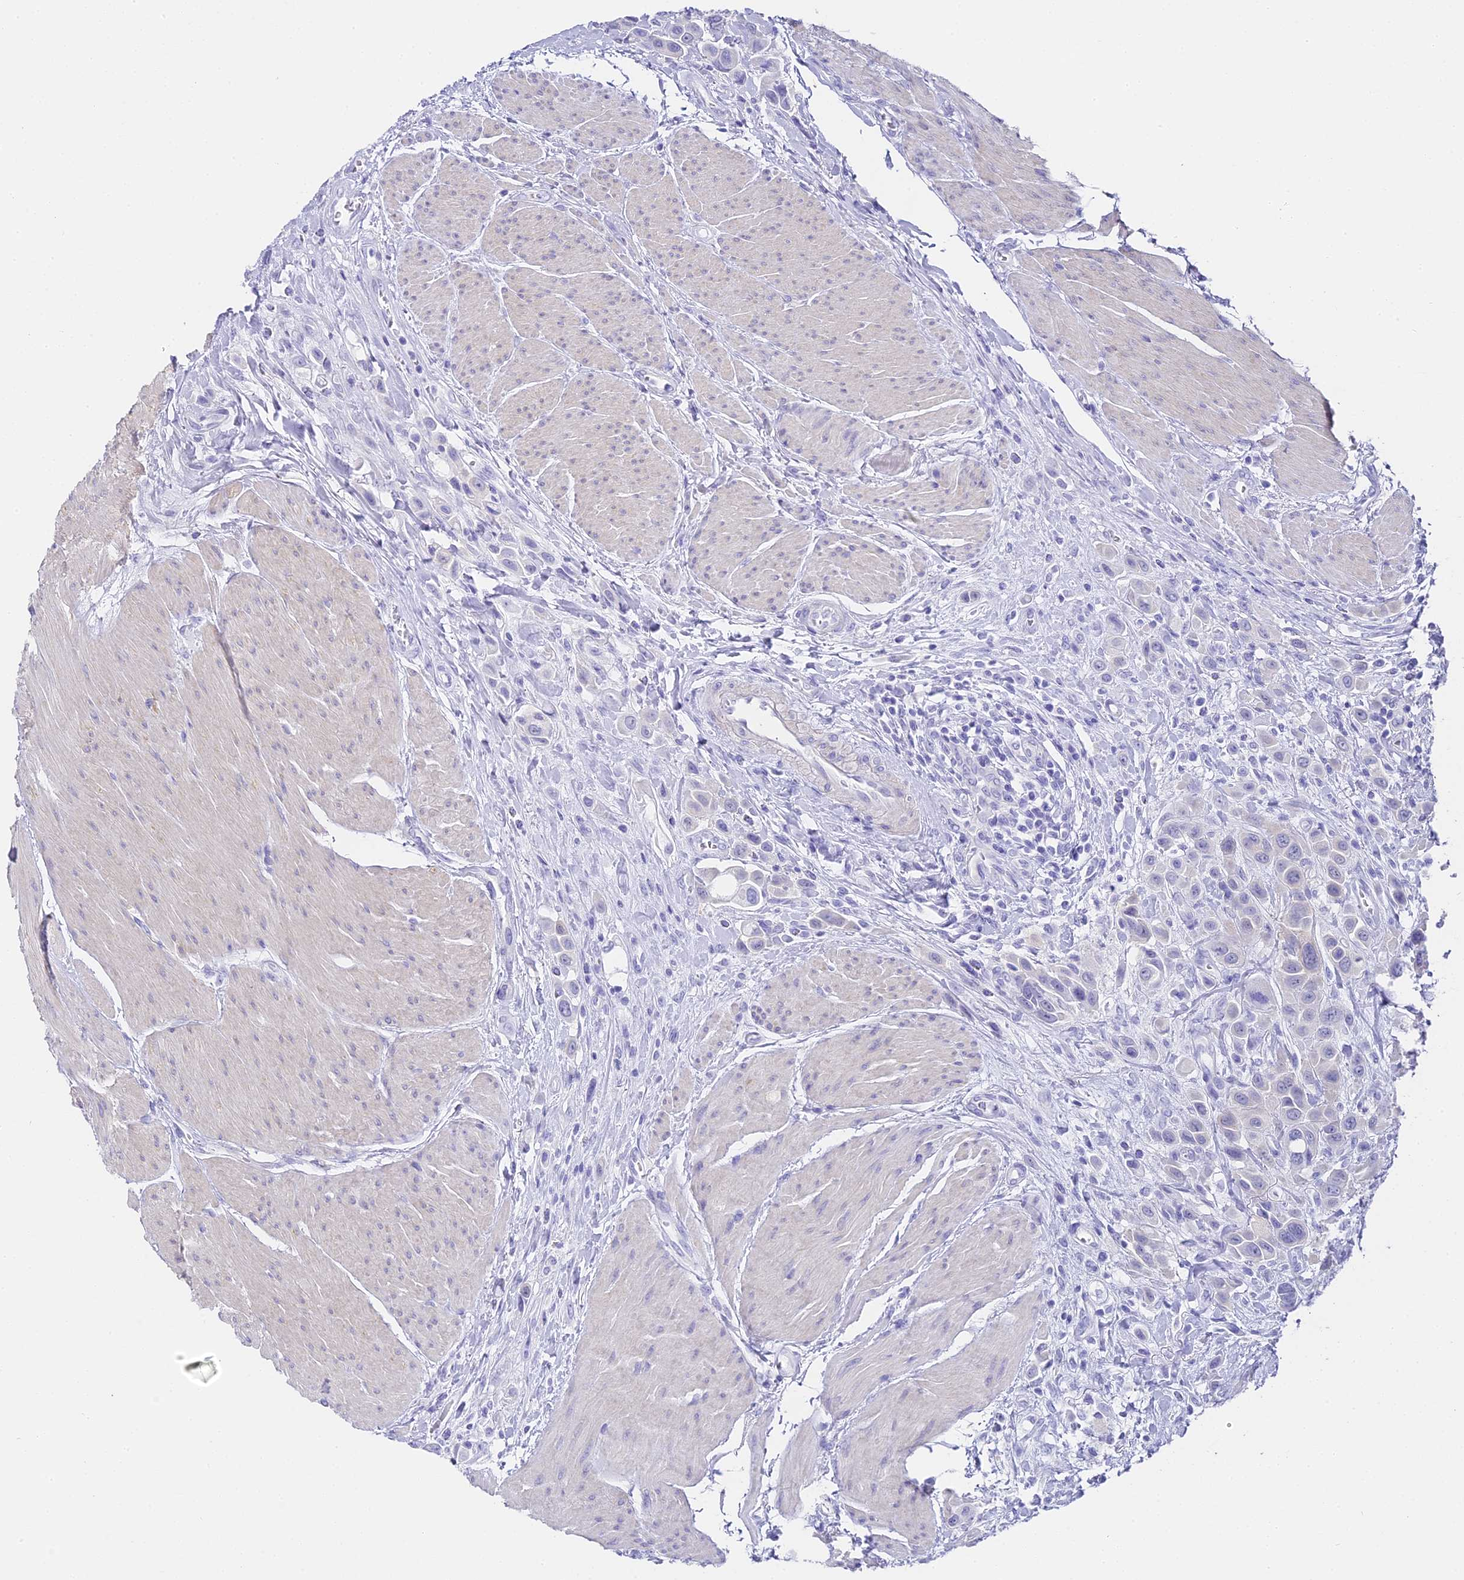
{"staining": {"intensity": "negative", "quantity": "none", "location": "none"}, "tissue": "urothelial cancer", "cell_type": "Tumor cells", "image_type": "cancer", "snomed": [{"axis": "morphology", "description": "Urothelial carcinoma, High grade"}, {"axis": "topography", "description": "Urinary bladder"}], "caption": "Immunohistochemistry of urothelial cancer exhibits no staining in tumor cells.", "gene": "ABHD14A-ACY1", "patient": {"sex": "male", "age": 50}}